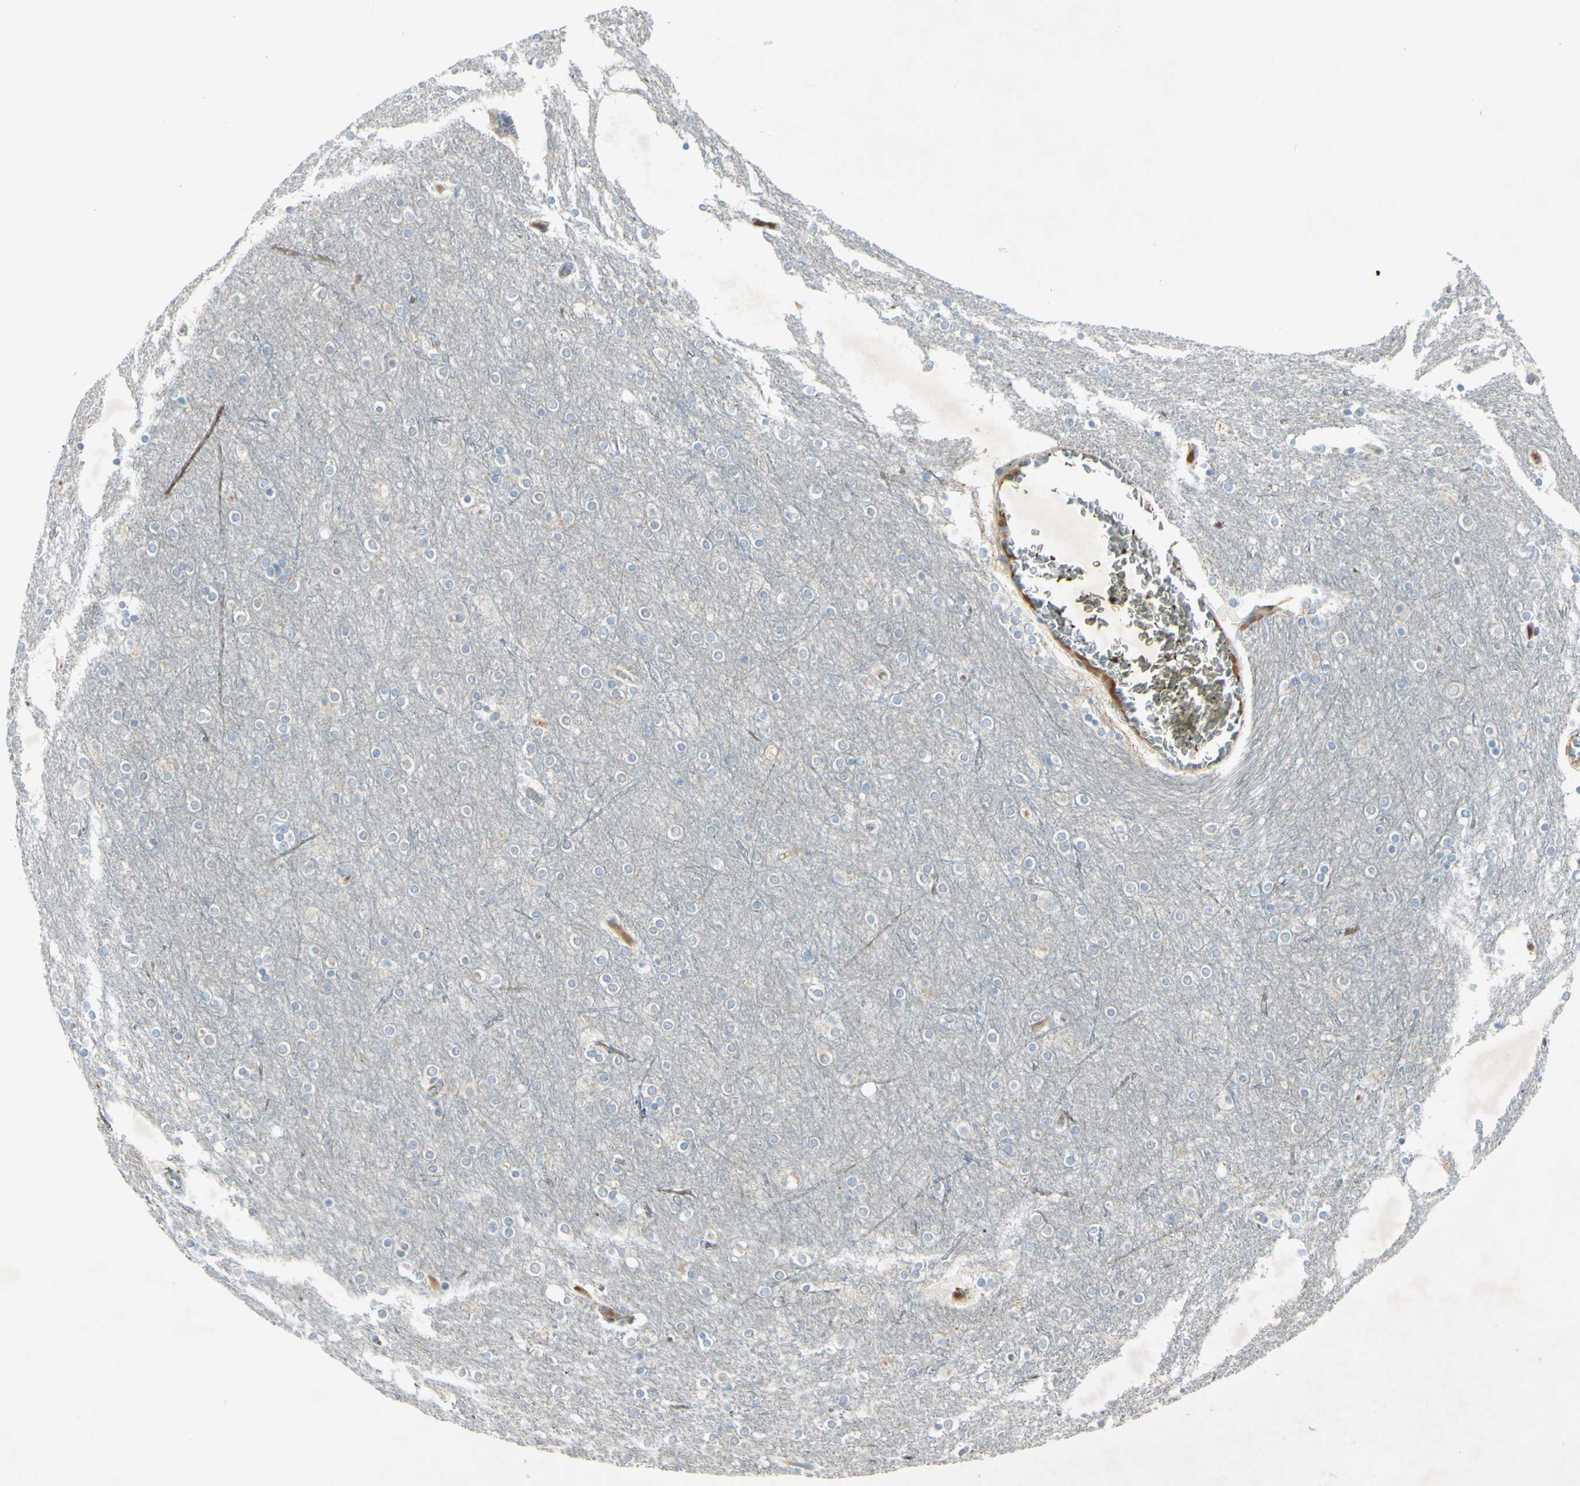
{"staining": {"intensity": "negative", "quantity": "none", "location": "none"}, "tissue": "cerebral cortex", "cell_type": "Endothelial cells", "image_type": "normal", "snomed": [{"axis": "morphology", "description": "Normal tissue, NOS"}, {"axis": "topography", "description": "Cerebral cortex"}], "caption": "Immunohistochemical staining of normal cerebral cortex reveals no significant positivity in endothelial cells.", "gene": "C1orf159", "patient": {"sex": "female", "age": 54}}